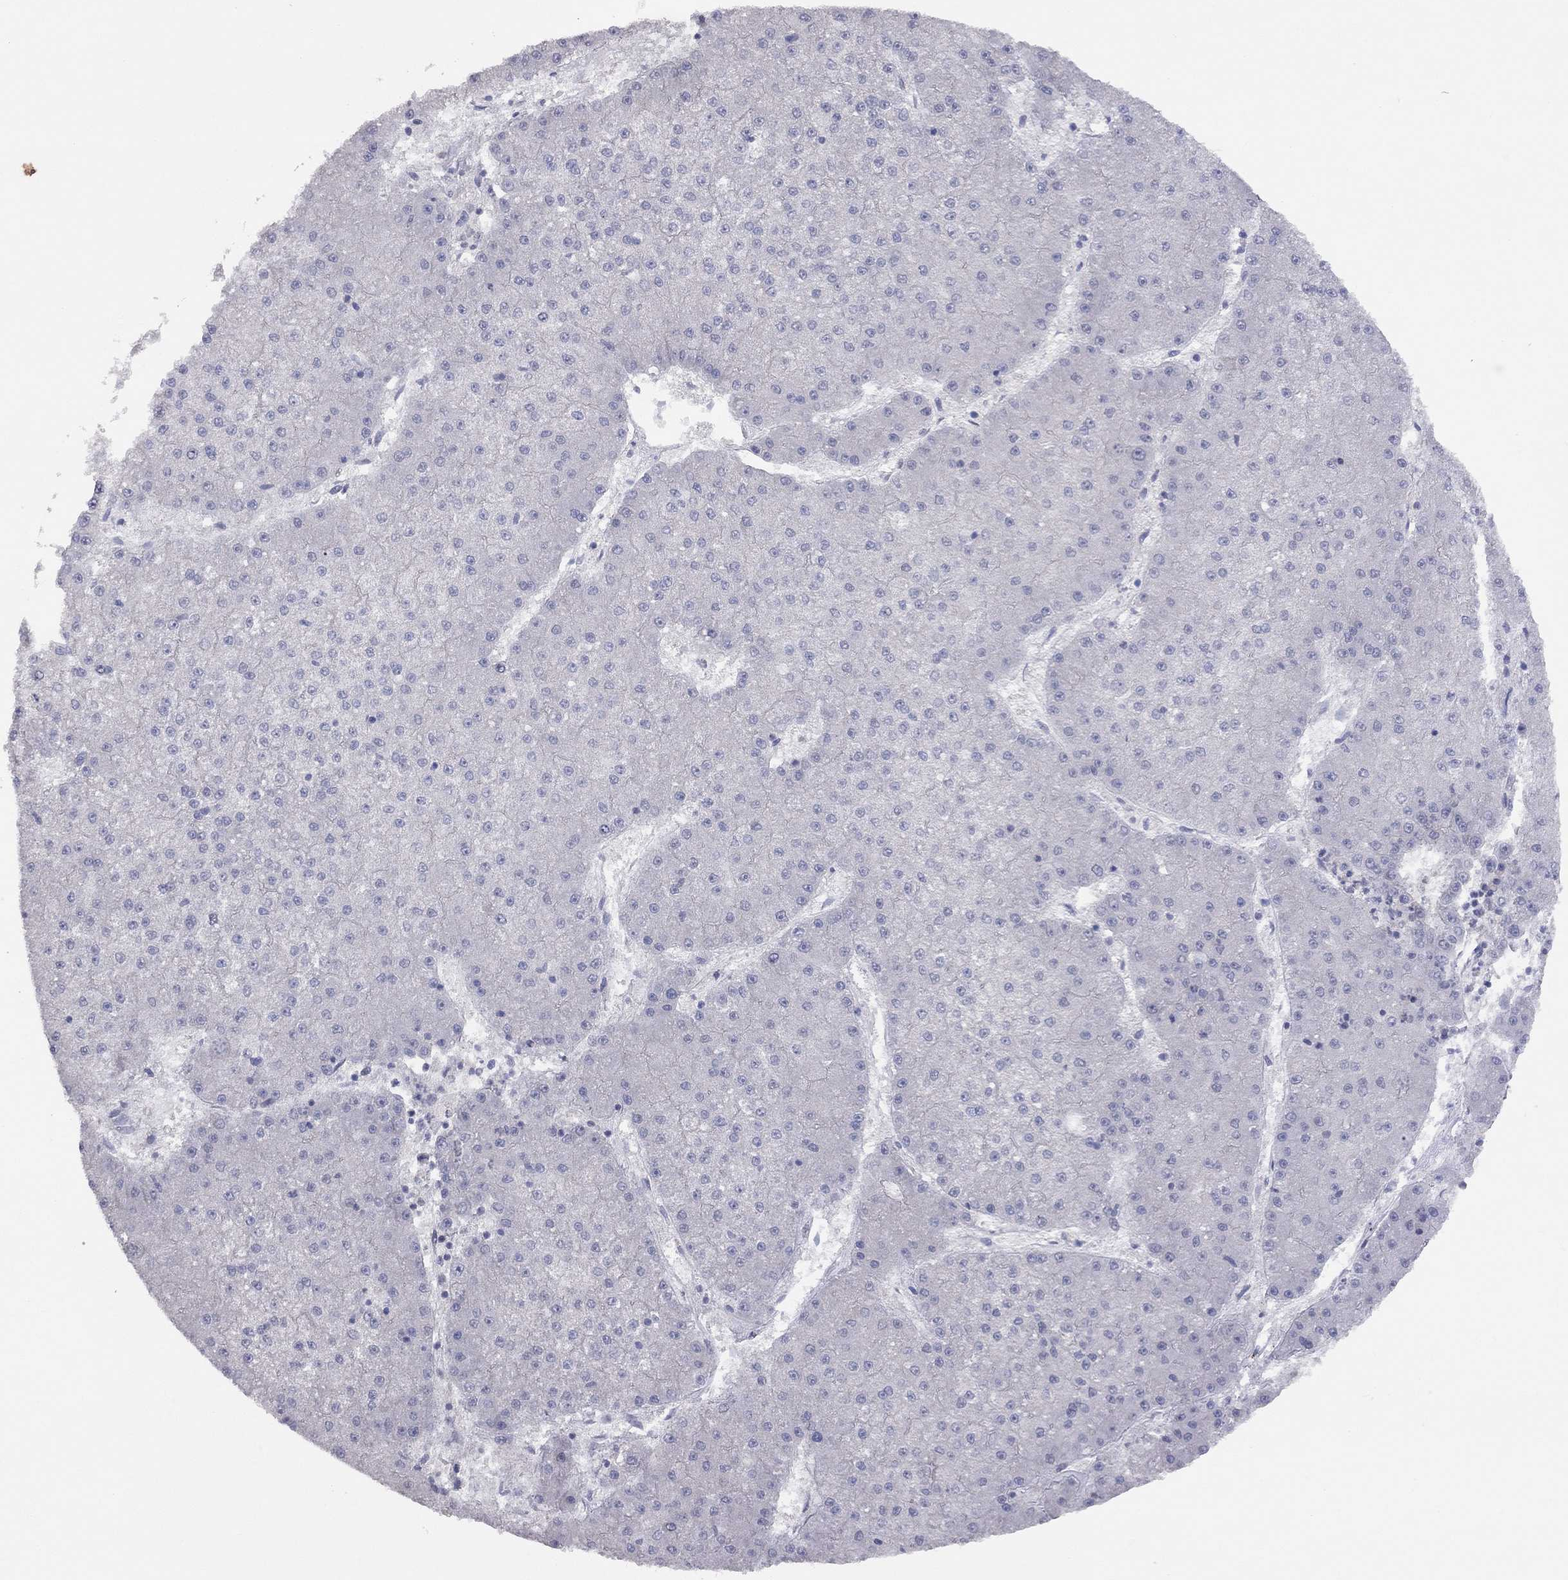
{"staining": {"intensity": "negative", "quantity": "none", "location": "none"}, "tissue": "liver cancer", "cell_type": "Tumor cells", "image_type": "cancer", "snomed": [{"axis": "morphology", "description": "Carcinoma, Hepatocellular, NOS"}, {"axis": "topography", "description": "Liver"}], "caption": "A high-resolution image shows immunohistochemistry (IHC) staining of hepatocellular carcinoma (liver), which shows no significant expression in tumor cells.", "gene": "KCNB1", "patient": {"sex": "male", "age": 73}}